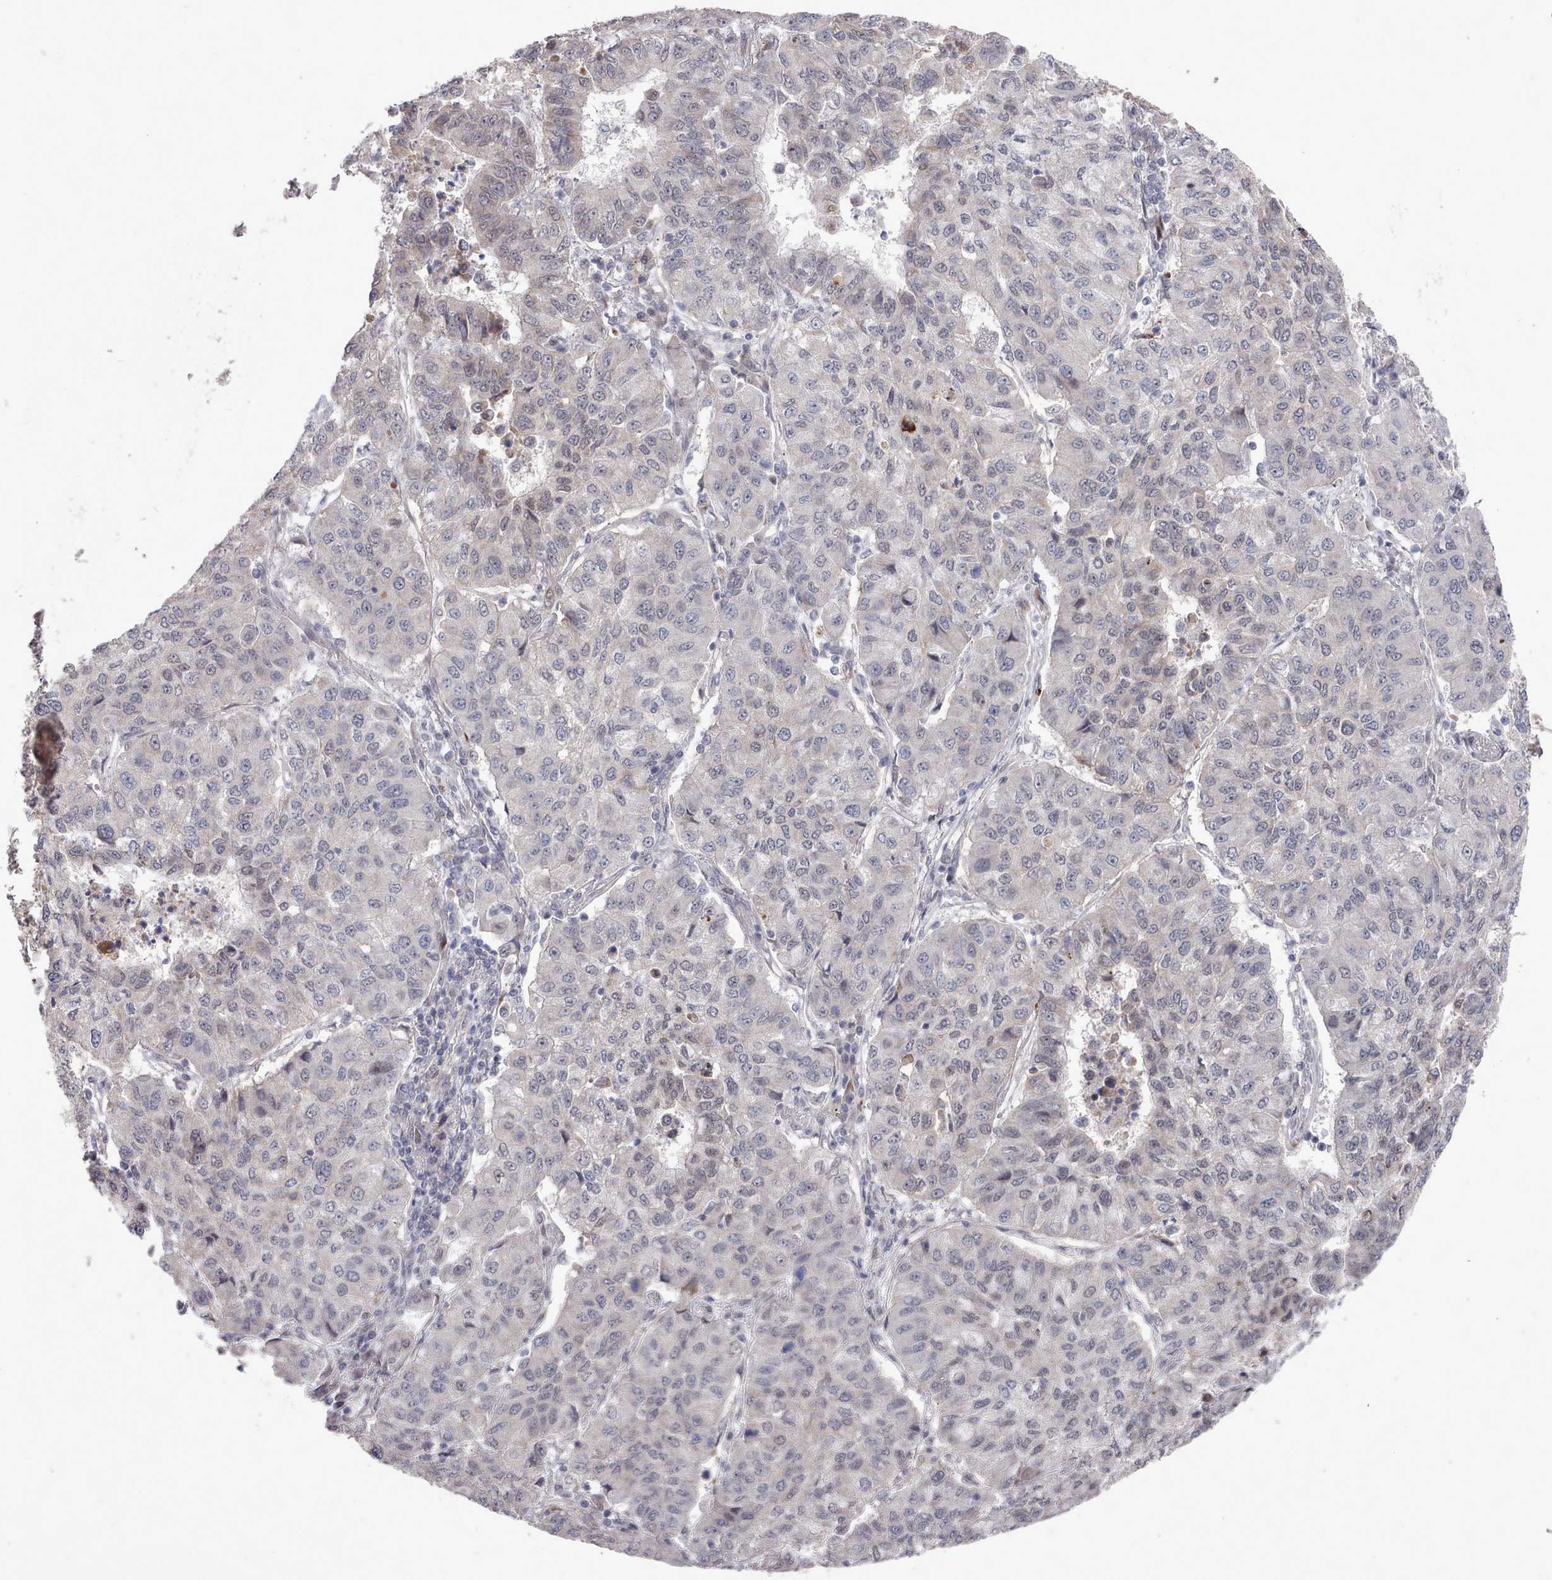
{"staining": {"intensity": "negative", "quantity": "none", "location": "none"}, "tissue": "lung cancer", "cell_type": "Tumor cells", "image_type": "cancer", "snomed": [{"axis": "morphology", "description": "Squamous cell carcinoma, NOS"}, {"axis": "topography", "description": "Lung"}], "caption": "An immunohistochemistry micrograph of lung cancer (squamous cell carcinoma) is shown. There is no staining in tumor cells of lung cancer (squamous cell carcinoma).", "gene": "CPSF4", "patient": {"sex": "male", "age": 74}}